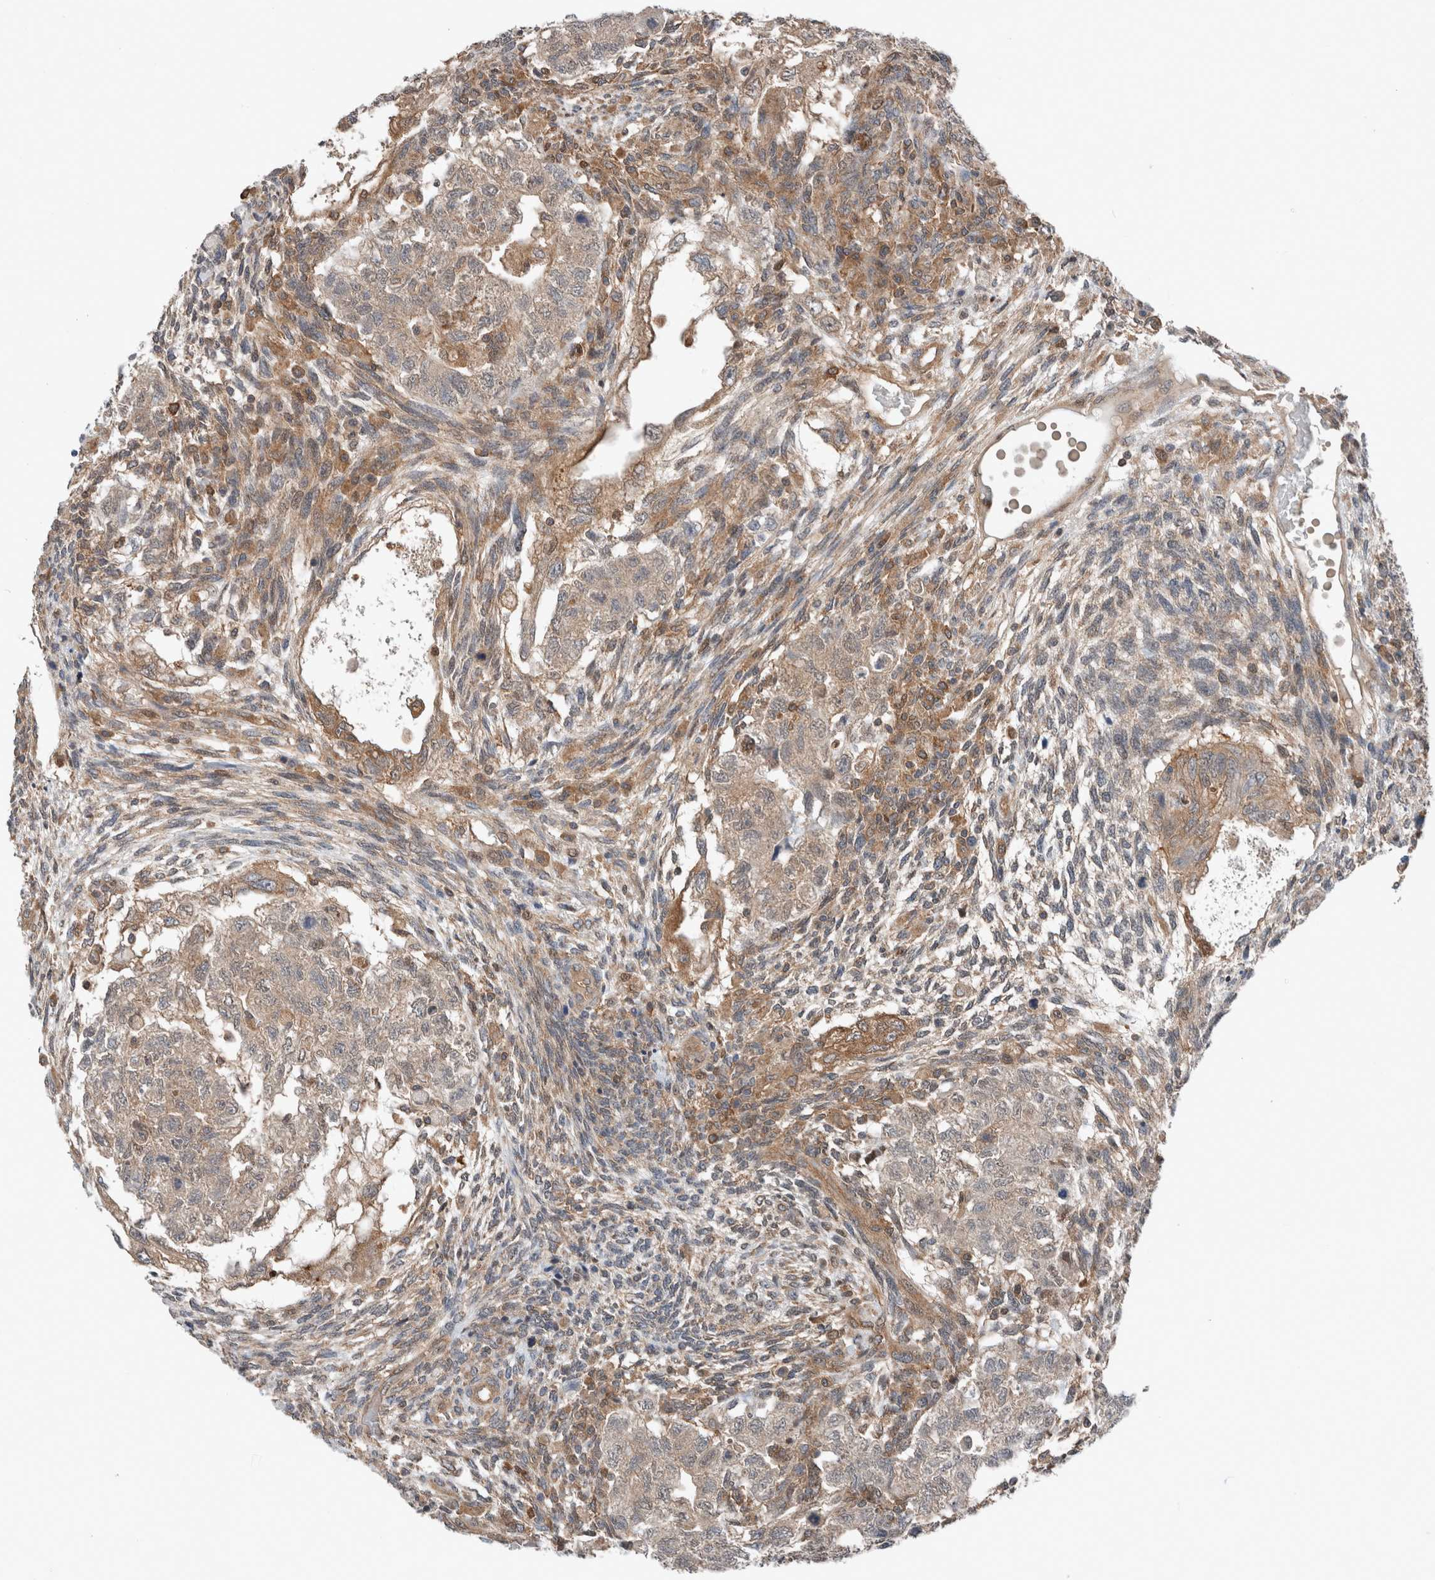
{"staining": {"intensity": "weak", "quantity": ">75%", "location": "cytoplasmic/membranous"}, "tissue": "testis cancer", "cell_type": "Tumor cells", "image_type": "cancer", "snomed": [{"axis": "morphology", "description": "Normal tissue, NOS"}, {"axis": "morphology", "description": "Carcinoma, Embryonal, NOS"}, {"axis": "topography", "description": "Testis"}], "caption": "IHC (DAB (3,3'-diaminobenzidine)) staining of testis cancer (embryonal carcinoma) demonstrates weak cytoplasmic/membranous protein positivity in about >75% of tumor cells. The staining is performed using DAB brown chromogen to label protein expression. The nuclei are counter-stained blue using hematoxylin.", "gene": "XPNPEP1", "patient": {"sex": "male", "age": 36}}